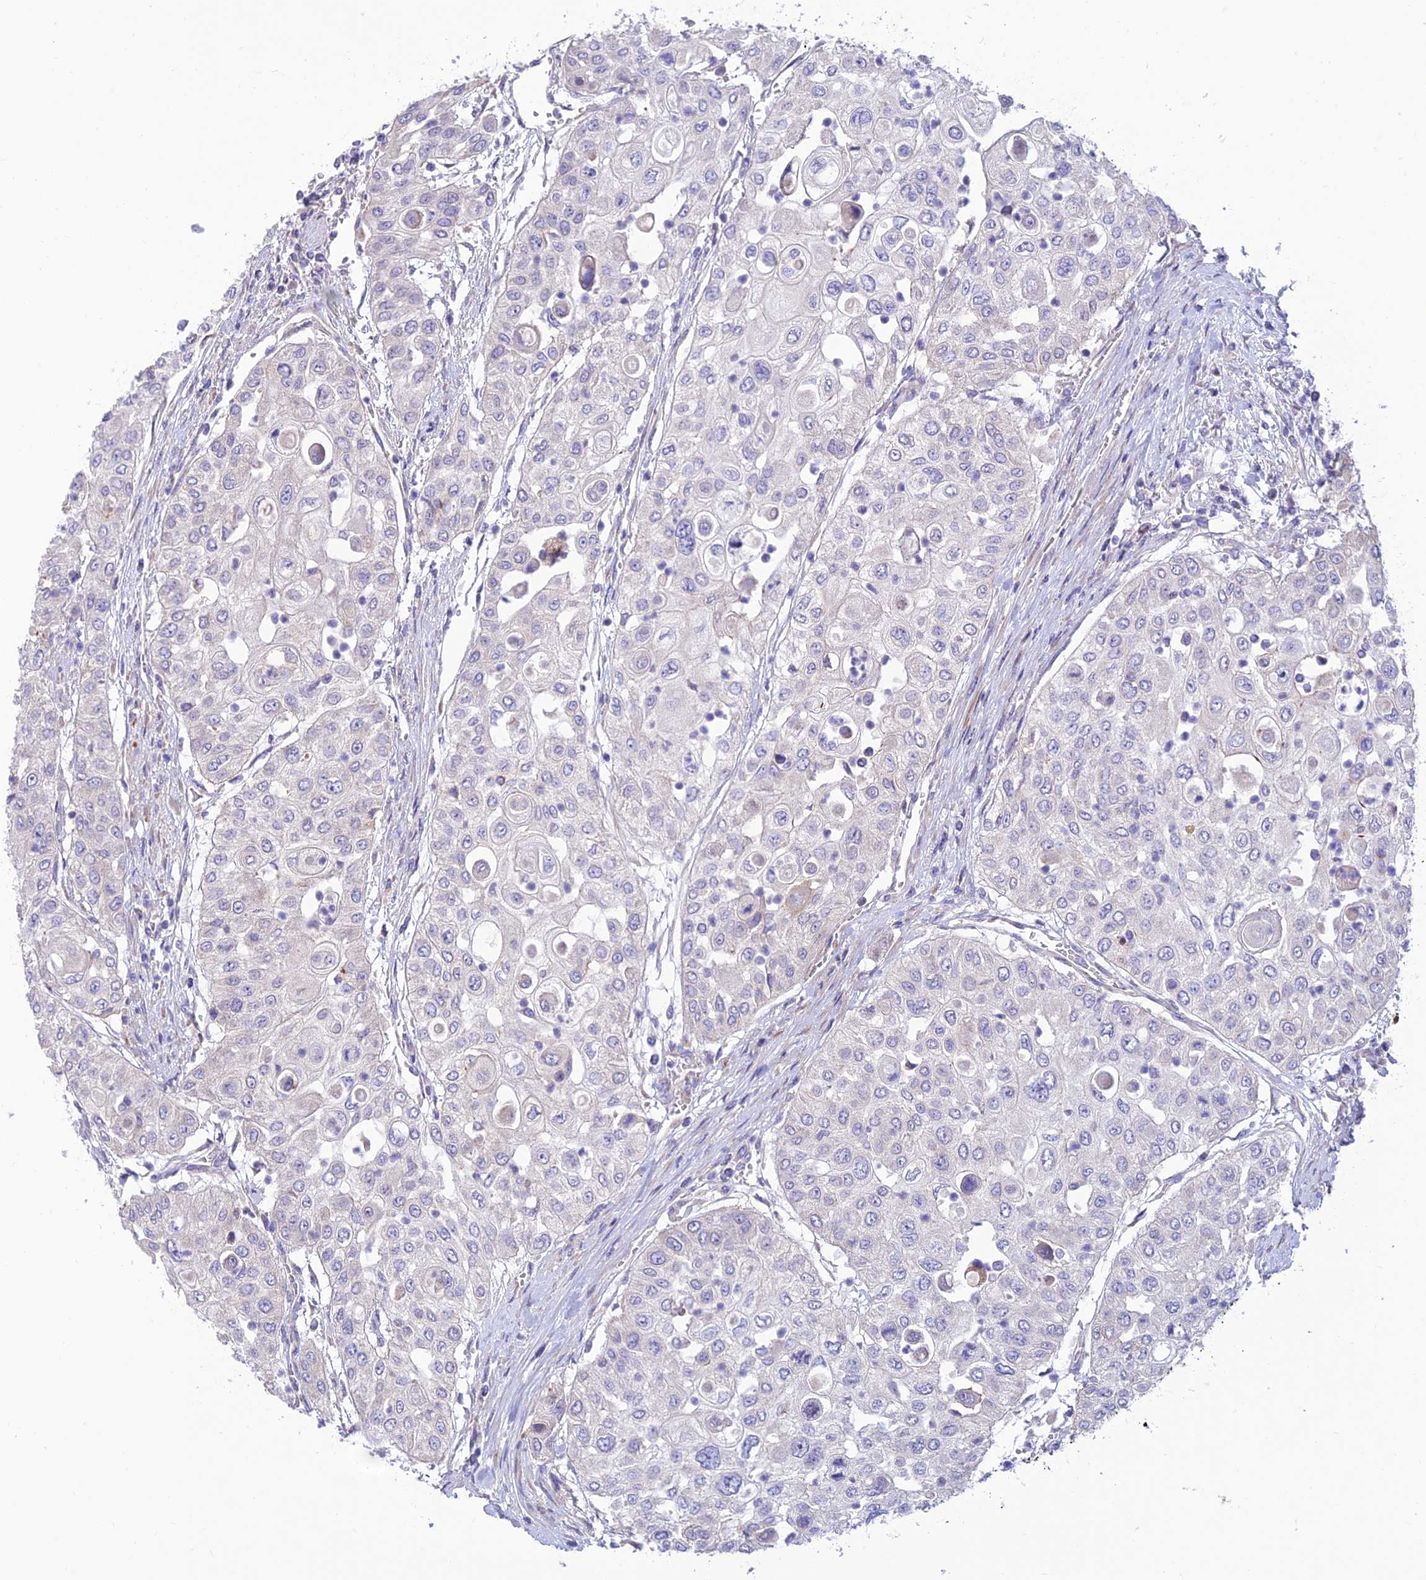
{"staining": {"intensity": "negative", "quantity": "none", "location": "none"}, "tissue": "urothelial cancer", "cell_type": "Tumor cells", "image_type": "cancer", "snomed": [{"axis": "morphology", "description": "Urothelial carcinoma, High grade"}, {"axis": "topography", "description": "Urinary bladder"}], "caption": "Tumor cells show no significant positivity in urothelial carcinoma (high-grade).", "gene": "FAM186B", "patient": {"sex": "female", "age": 79}}